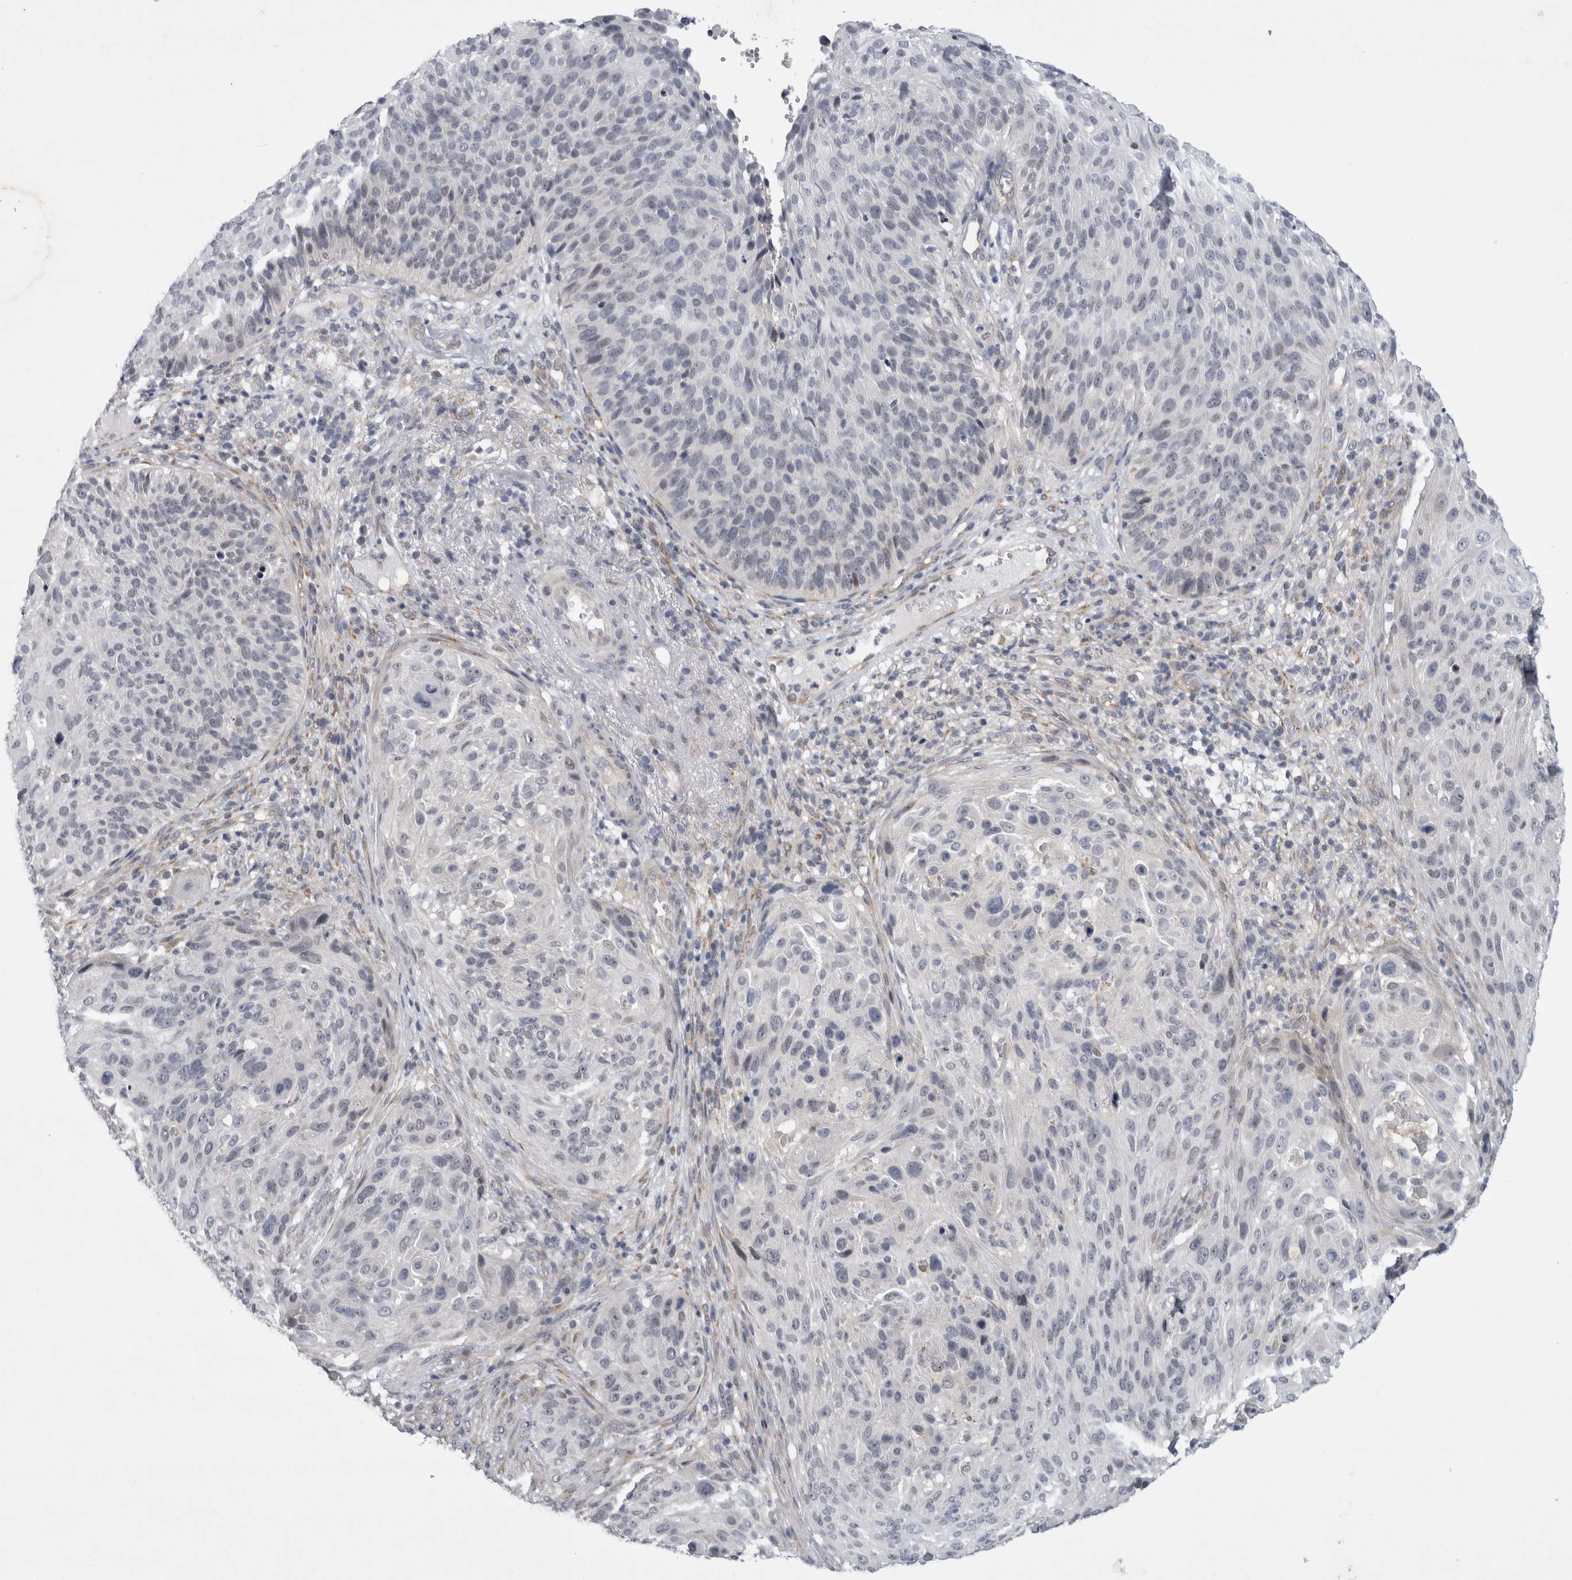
{"staining": {"intensity": "negative", "quantity": "none", "location": "none"}, "tissue": "cervical cancer", "cell_type": "Tumor cells", "image_type": "cancer", "snomed": [{"axis": "morphology", "description": "Squamous cell carcinoma, NOS"}, {"axis": "topography", "description": "Cervix"}], "caption": "High magnification brightfield microscopy of squamous cell carcinoma (cervical) stained with DAB (3,3'-diaminobenzidine) (brown) and counterstained with hematoxylin (blue): tumor cells show no significant staining.", "gene": "PARP11", "patient": {"sex": "female", "age": 74}}